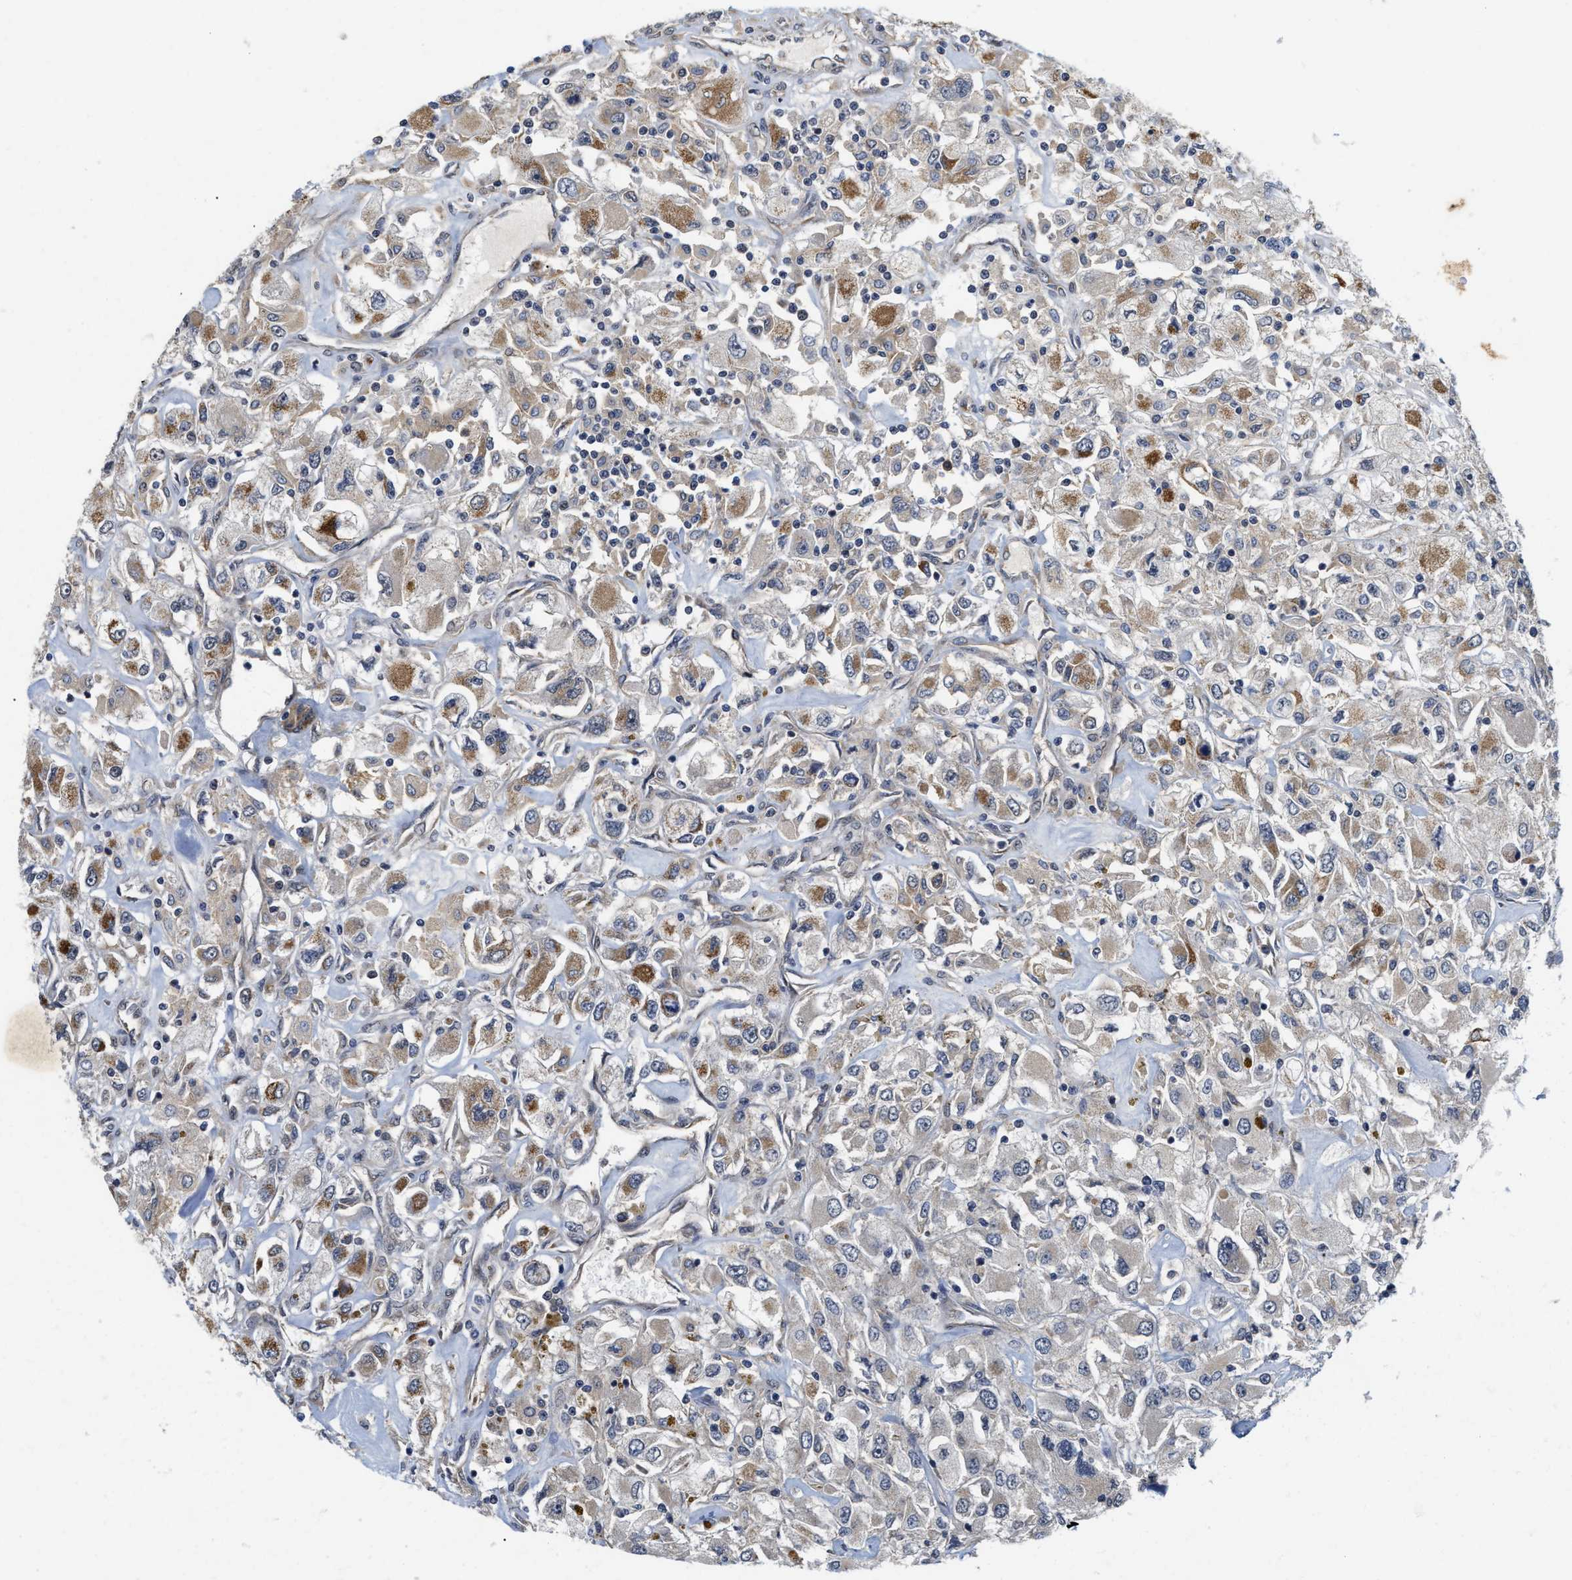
{"staining": {"intensity": "moderate", "quantity": "25%-75%", "location": "cytoplasmic/membranous"}, "tissue": "renal cancer", "cell_type": "Tumor cells", "image_type": "cancer", "snomed": [{"axis": "morphology", "description": "Adenocarcinoma, NOS"}, {"axis": "topography", "description": "Kidney"}], "caption": "This is an image of IHC staining of renal cancer, which shows moderate positivity in the cytoplasmic/membranous of tumor cells.", "gene": "SCYL2", "patient": {"sex": "female", "age": 52}}